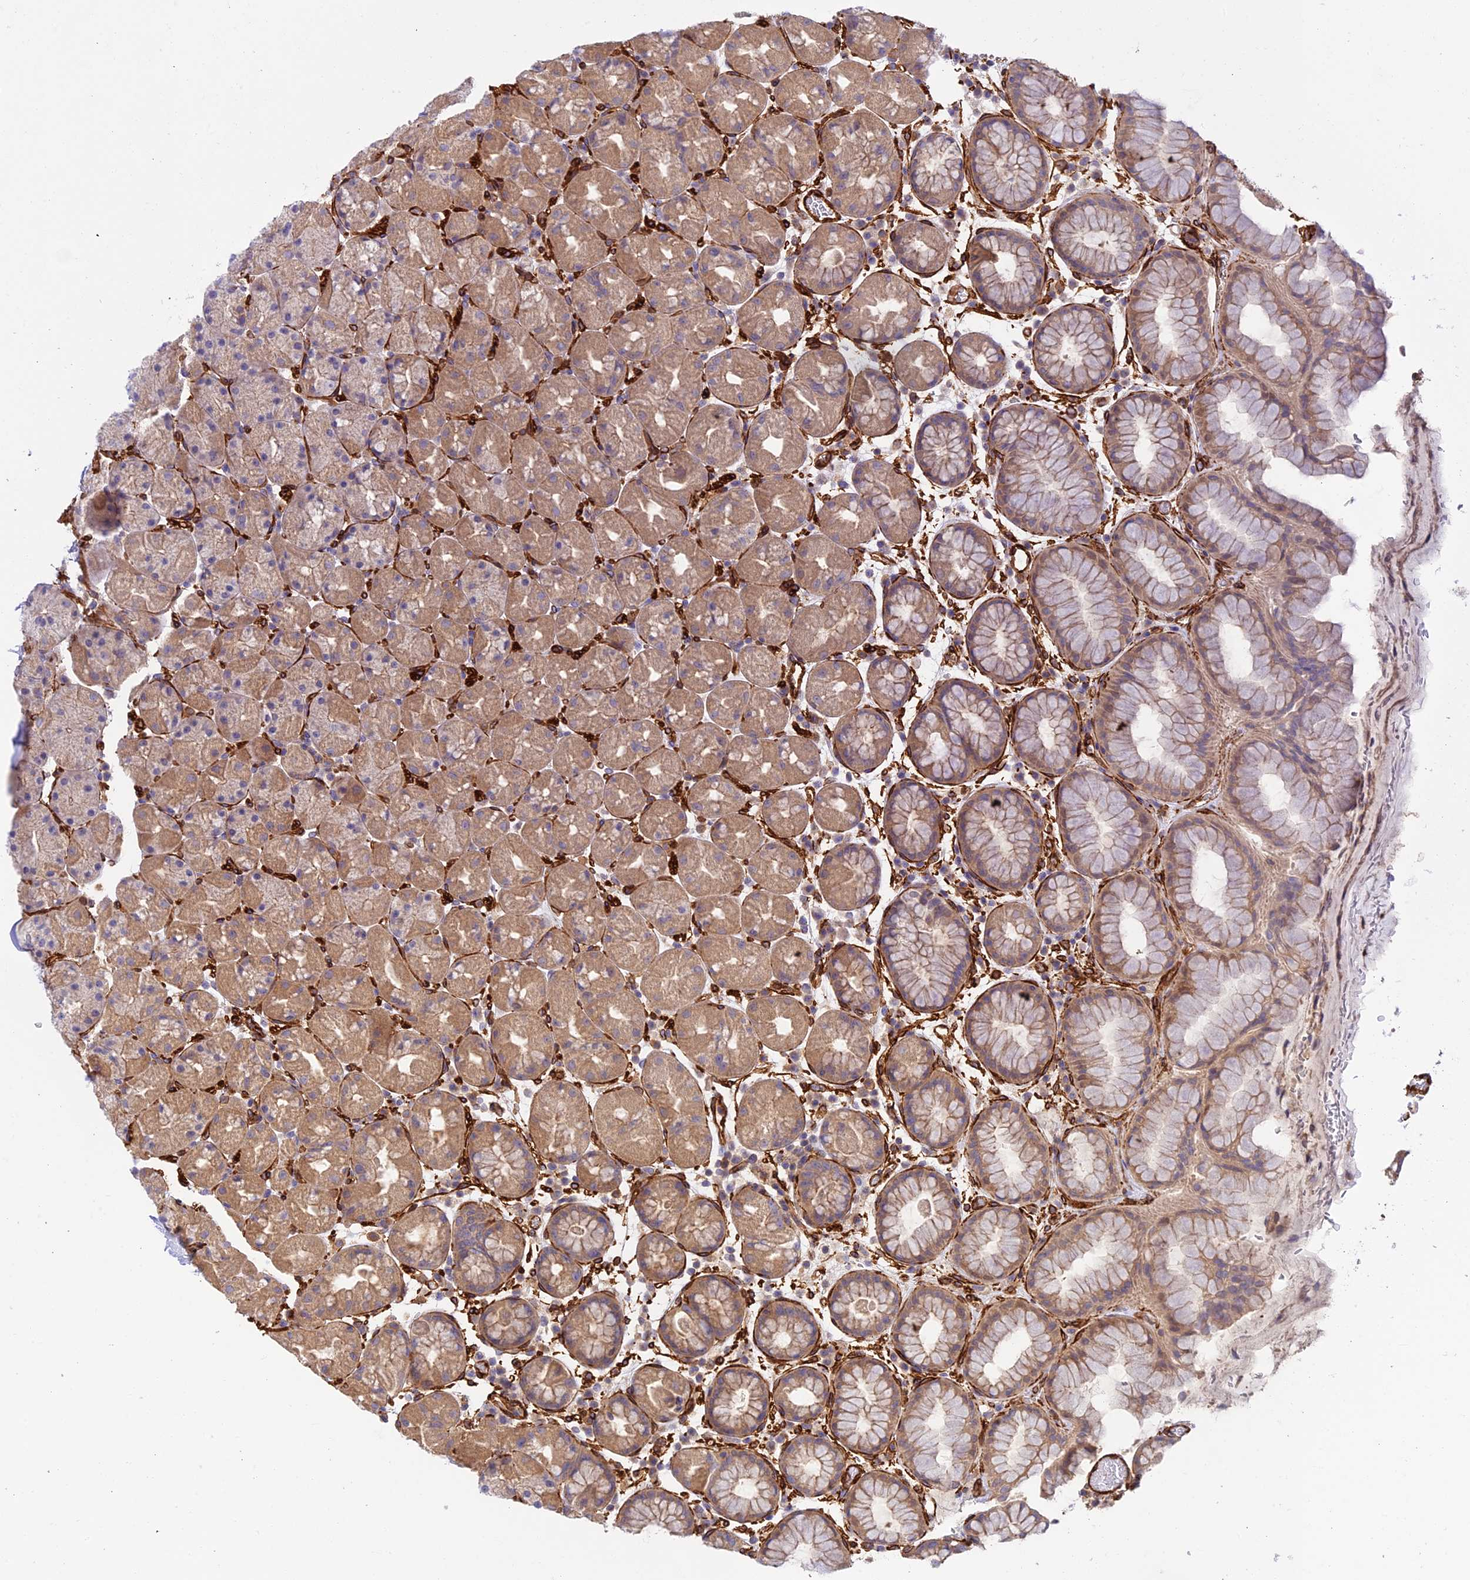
{"staining": {"intensity": "moderate", "quantity": "25%-75%", "location": "cytoplasmic/membranous"}, "tissue": "stomach", "cell_type": "Glandular cells", "image_type": "normal", "snomed": [{"axis": "morphology", "description": "Normal tissue, NOS"}, {"axis": "topography", "description": "Stomach, upper"}, {"axis": "topography", "description": "Stomach, lower"}], "caption": "A brown stain shows moderate cytoplasmic/membranous staining of a protein in glandular cells of normal human stomach. (DAB = brown stain, brightfield microscopy at high magnification).", "gene": "MYO9A", "patient": {"sex": "male", "age": 67}}